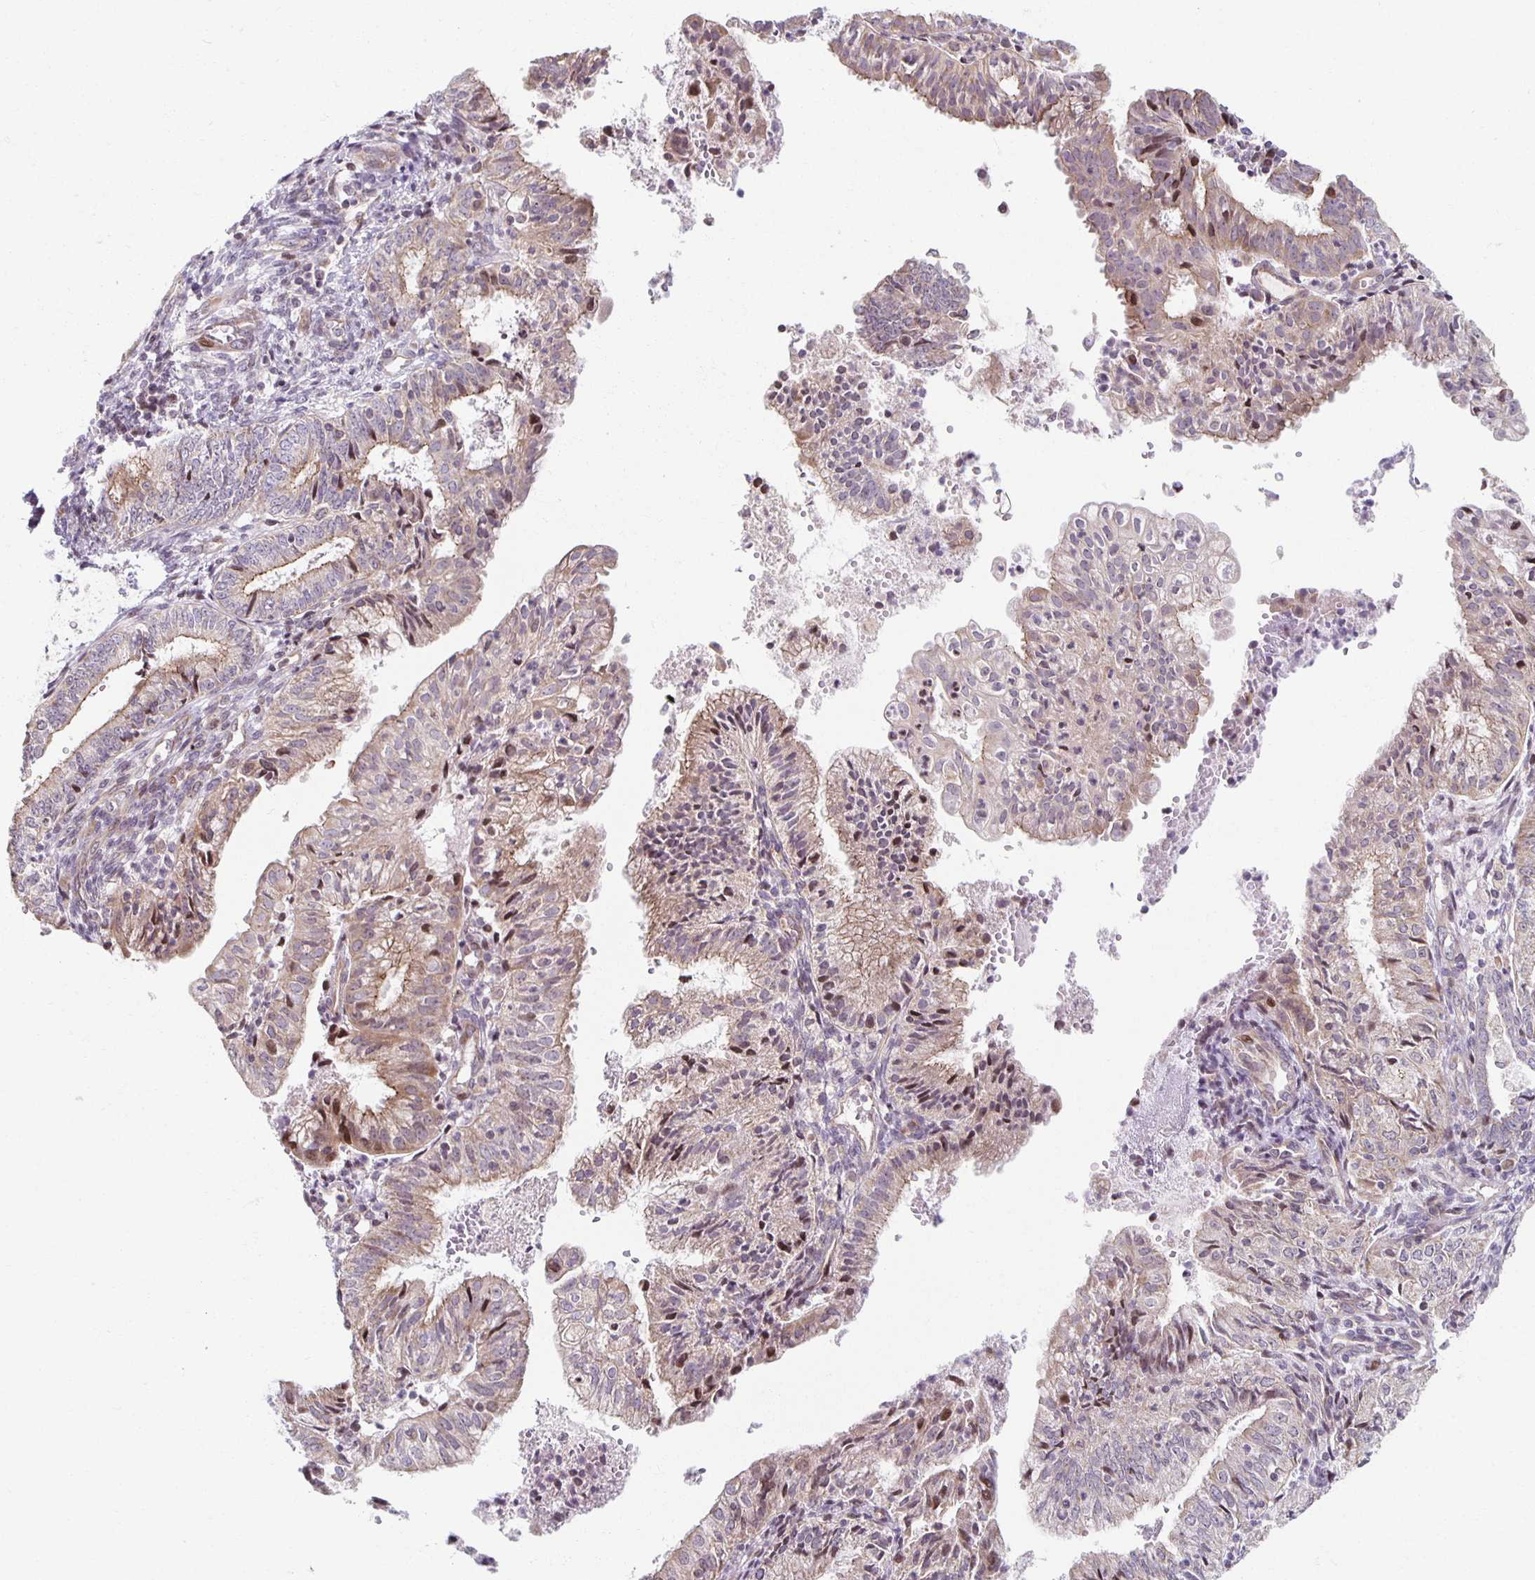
{"staining": {"intensity": "weak", "quantity": "25%-75%", "location": "cytoplasmic/membranous"}, "tissue": "endometrial cancer", "cell_type": "Tumor cells", "image_type": "cancer", "snomed": [{"axis": "morphology", "description": "Adenocarcinoma, NOS"}, {"axis": "topography", "description": "Endometrium"}], "caption": "Immunohistochemistry of endometrial adenocarcinoma reveals low levels of weak cytoplasmic/membranous expression in about 25%-75% of tumor cells.", "gene": "HCFC1R1", "patient": {"sex": "female", "age": 55}}